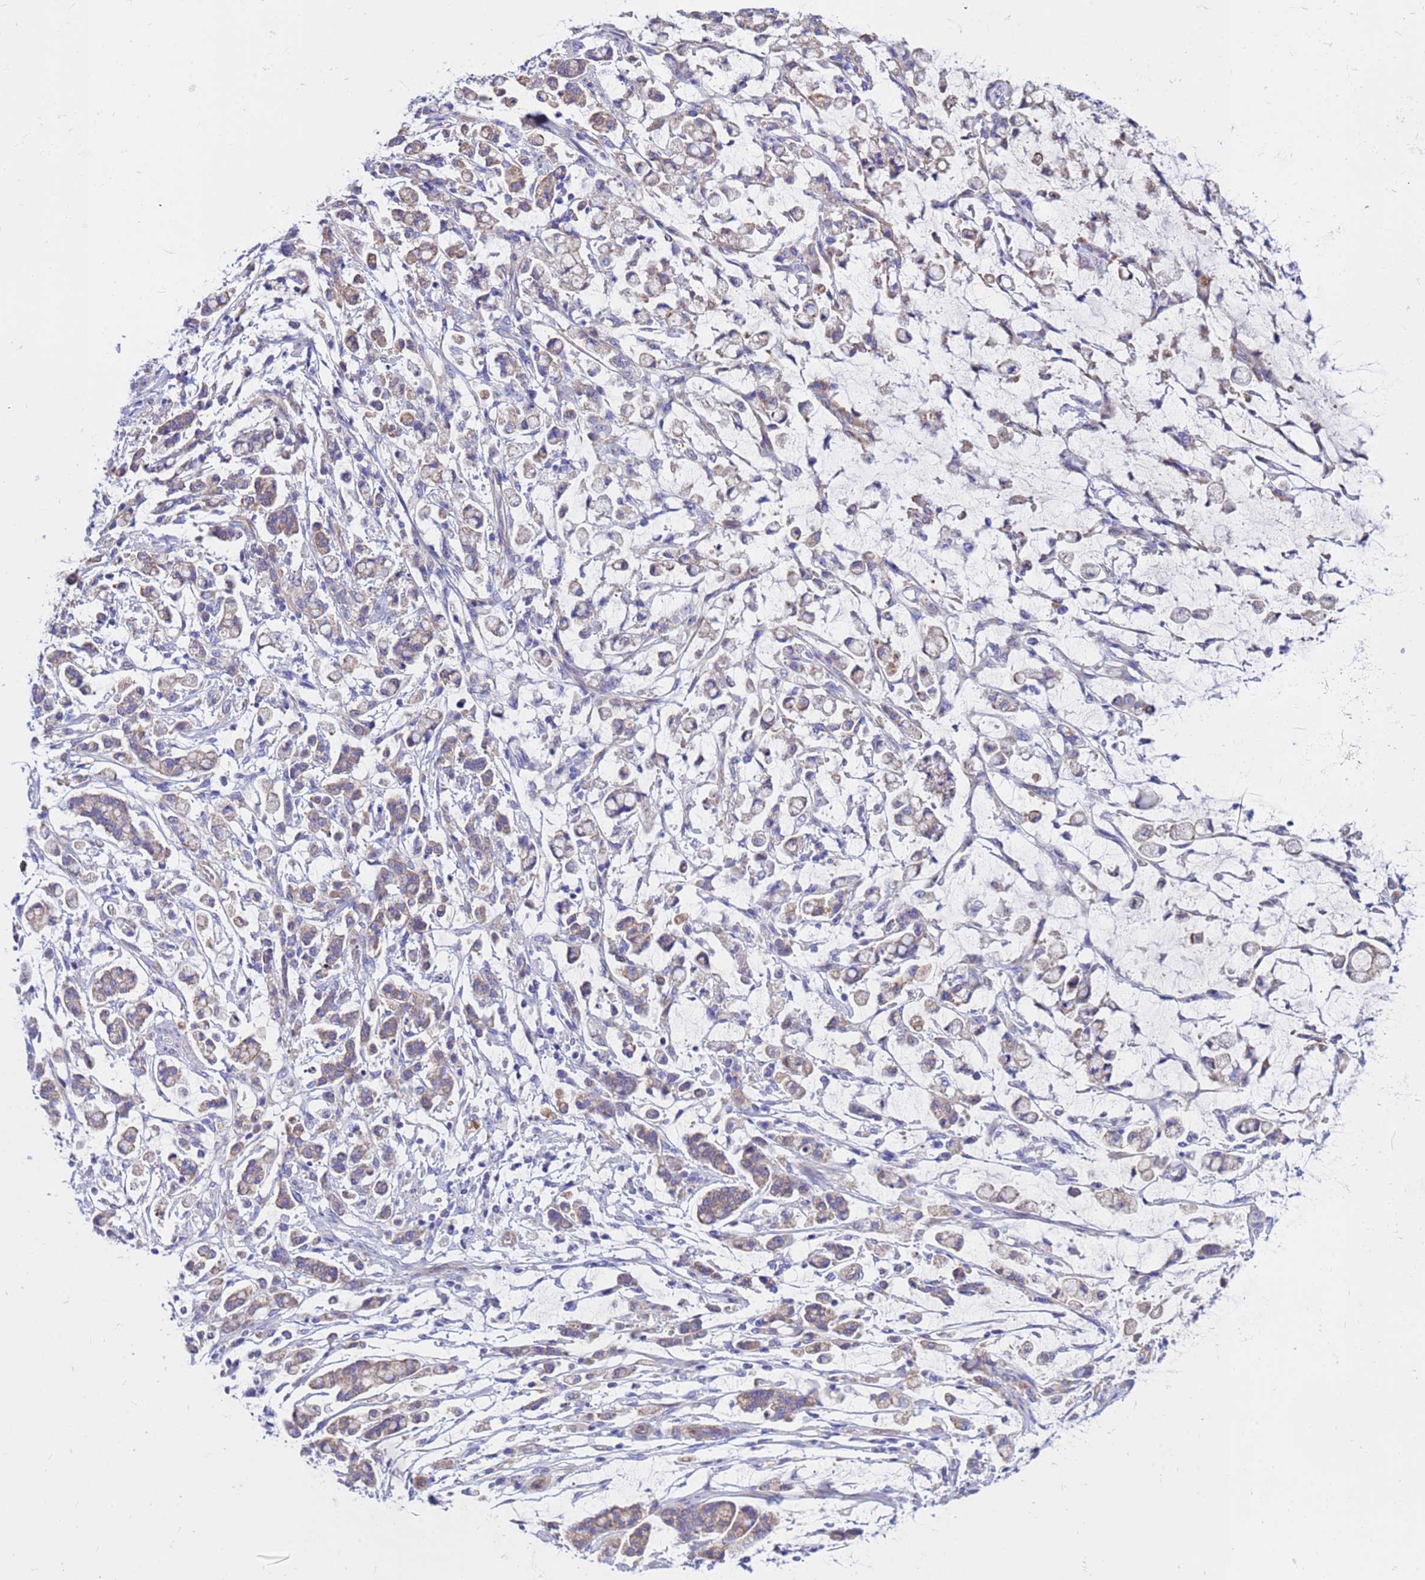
{"staining": {"intensity": "weak", "quantity": "25%-75%", "location": "cytoplasmic/membranous"}, "tissue": "stomach cancer", "cell_type": "Tumor cells", "image_type": "cancer", "snomed": [{"axis": "morphology", "description": "Adenocarcinoma, NOS"}, {"axis": "topography", "description": "Stomach"}], "caption": "Protein expression analysis of adenocarcinoma (stomach) shows weak cytoplasmic/membranous expression in about 25%-75% of tumor cells.", "gene": "CRHBP", "patient": {"sex": "female", "age": 60}}